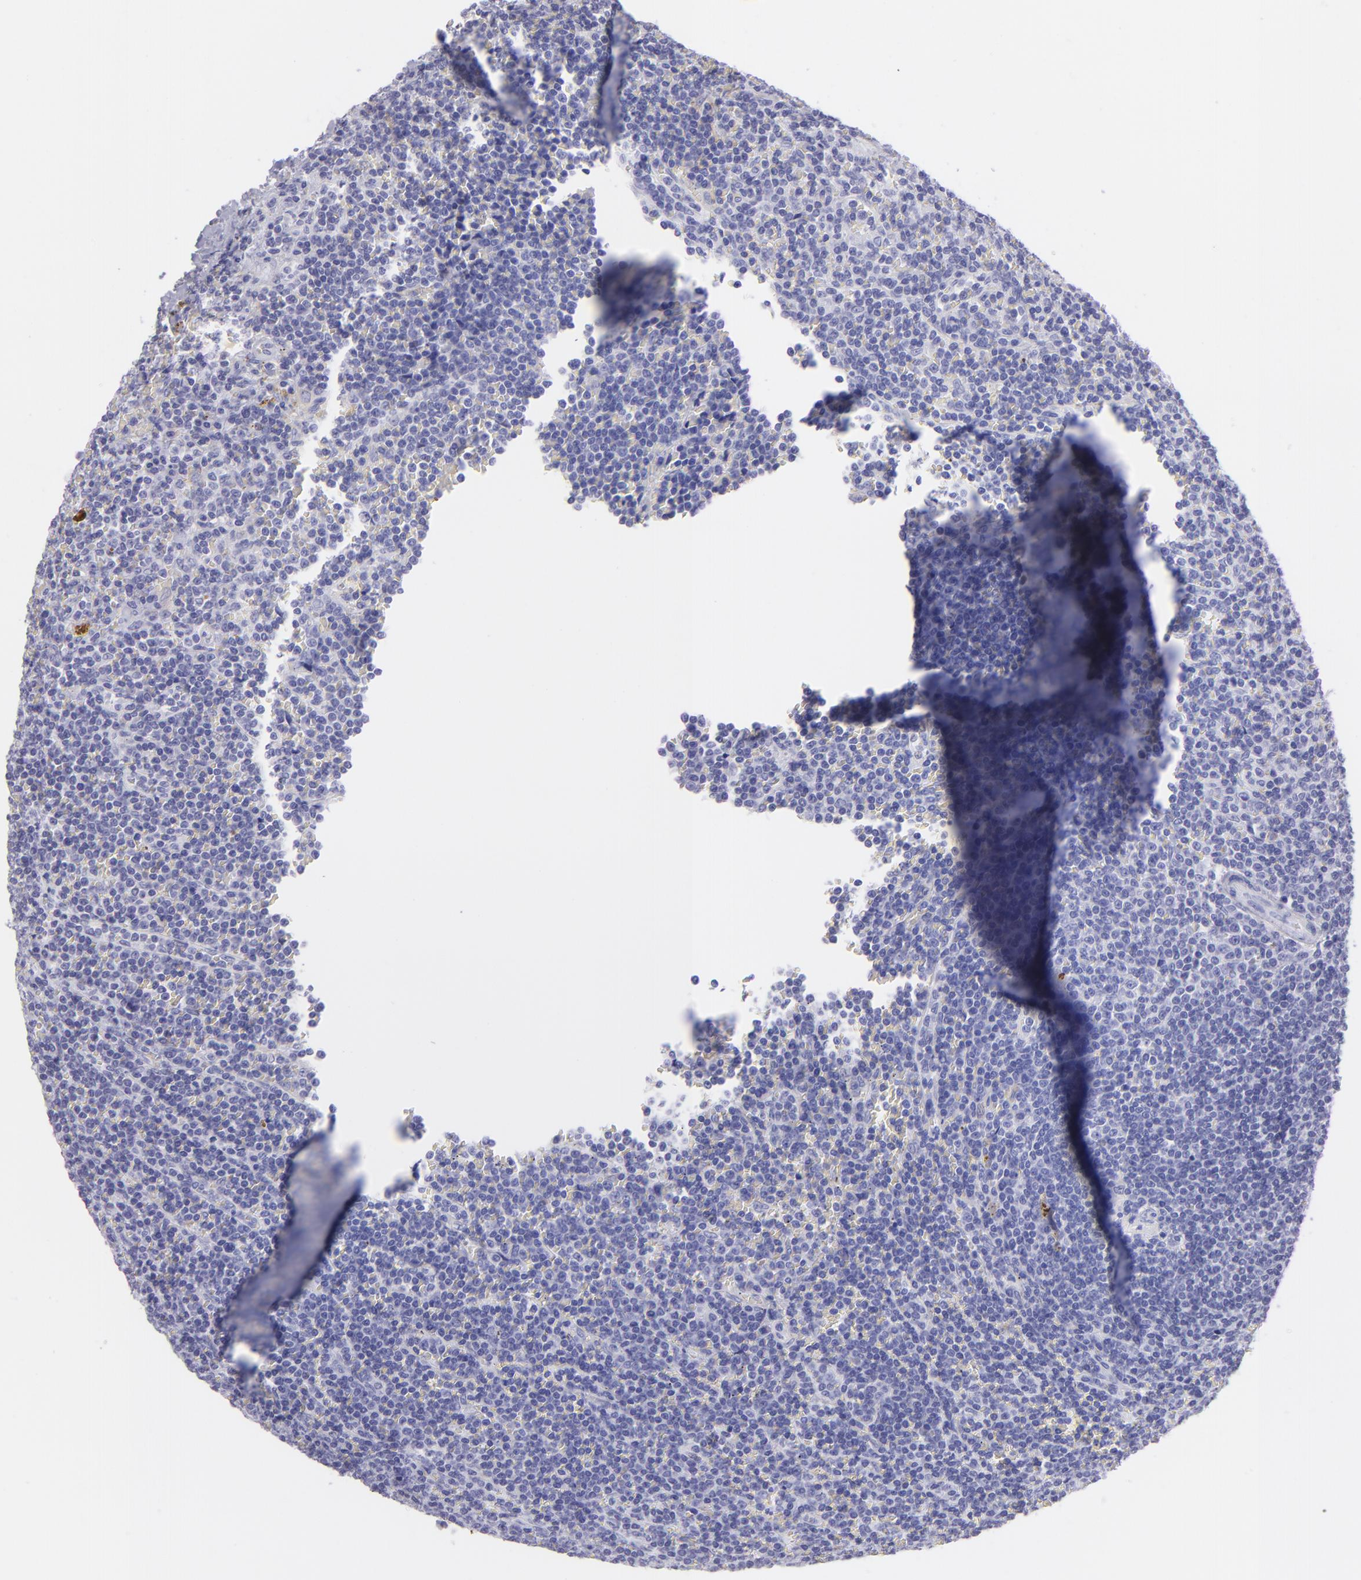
{"staining": {"intensity": "negative", "quantity": "none", "location": "none"}, "tissue": "lymphoma", "cell_type": "Tumor cells", "image_type": "cancer", "snomed": [{"axis": "morphology", "description": "Malignant lymphoma, non-Hodgkin's type, Low grade"}, {"axis": "topography", "description": "Spleen"}], "caption": "The micrograph exhibits no staining of tumor cells in lymphoma.", "gene": "SLC1A3", "patient": {"sex": "male", "age": 80}}